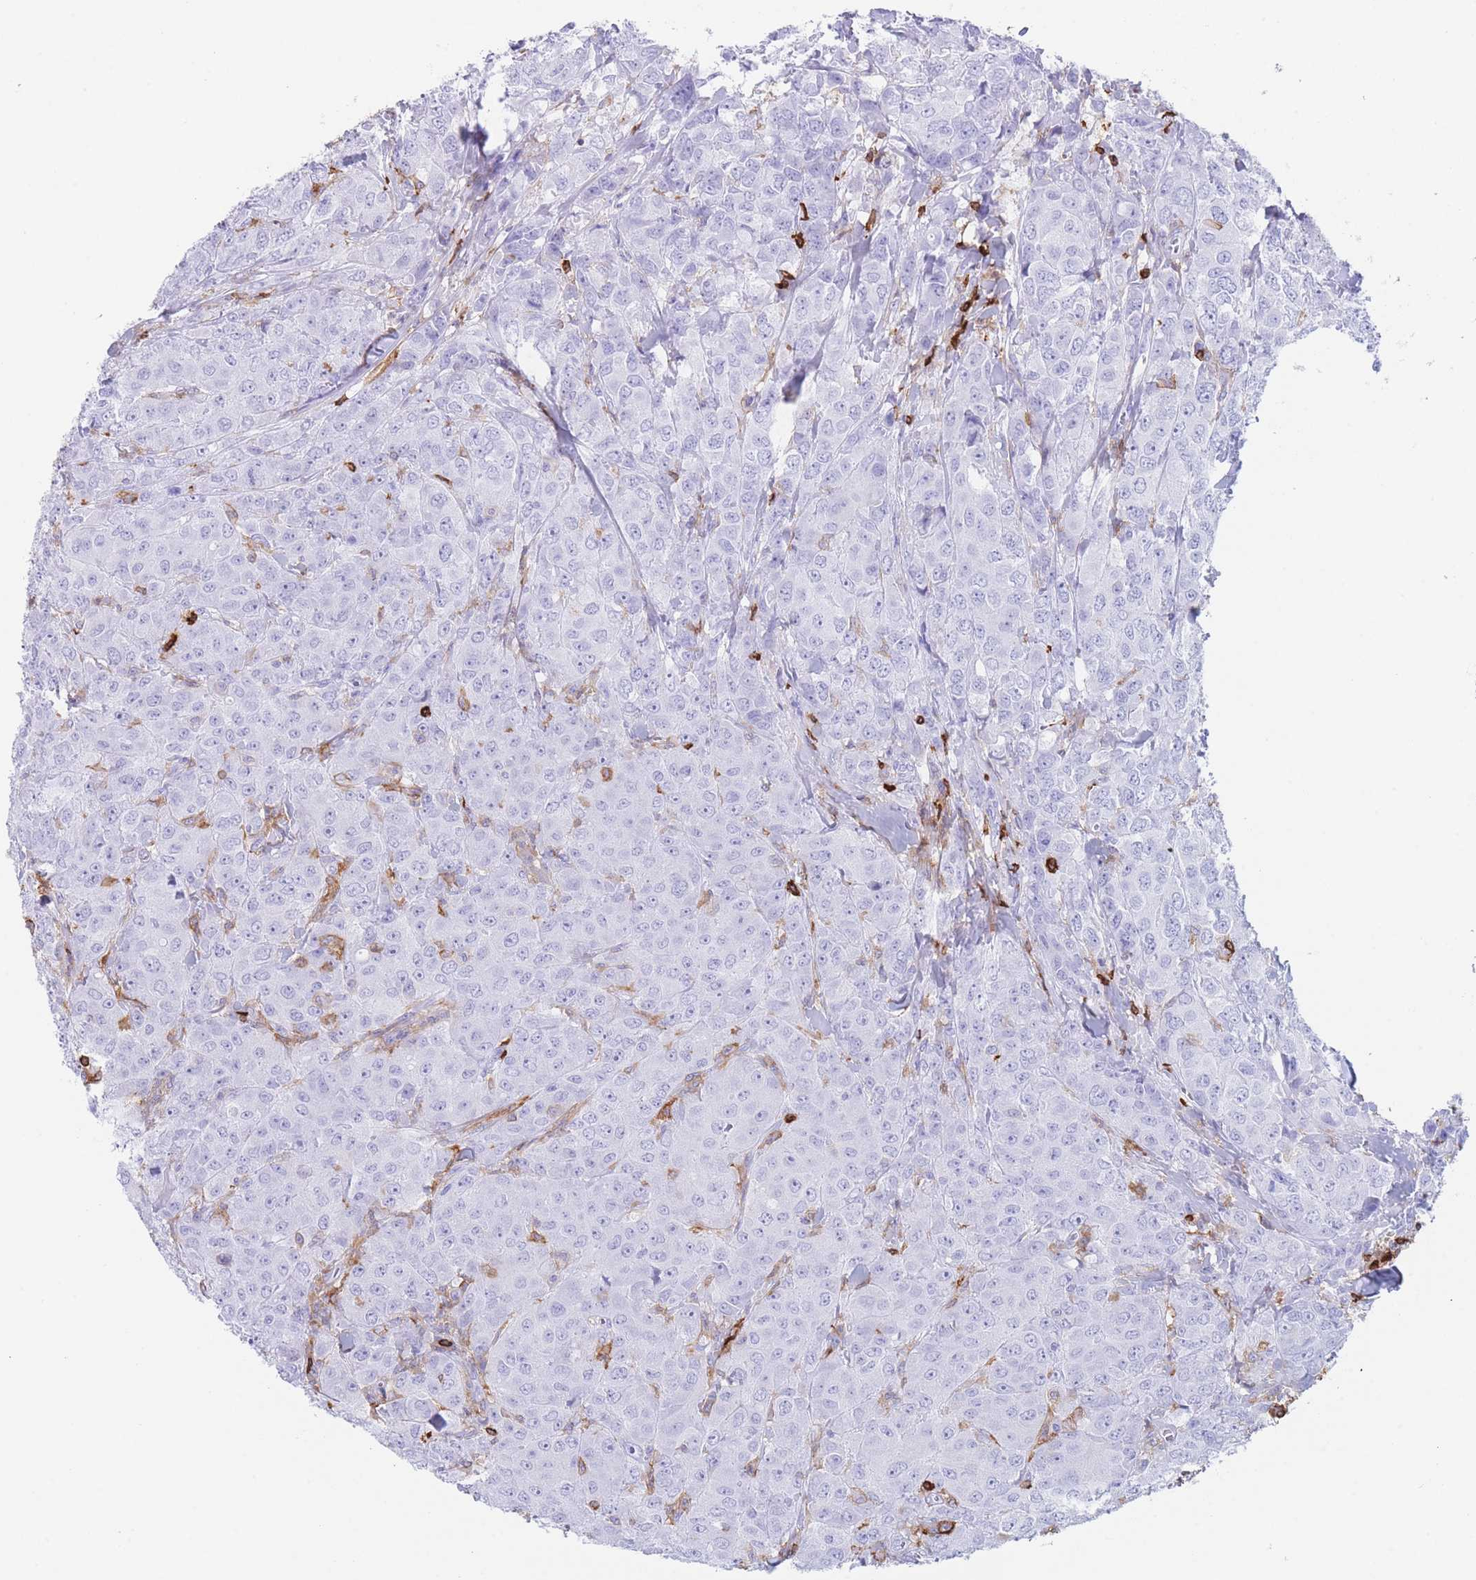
{"staining": {"intensity": "negative", "quantity": "none", "location": "none"}, "tissue": "breast cancer", "cell_type": "Tumor cells", "image_type": "cancer", "snomed": [{"axis": "morphology", "description": "Duct carcinoma"}, {"axis": "topography", "description": "Breast"}], "caption": "Image shows no significant protein staining in tumor cells of breast cancer. (Brightfield microscopy of DAB immunohistochemistry (IHC) at high magnification).", "gene": "CORO1A", "patient": {"sex": "female", "age": 43}}